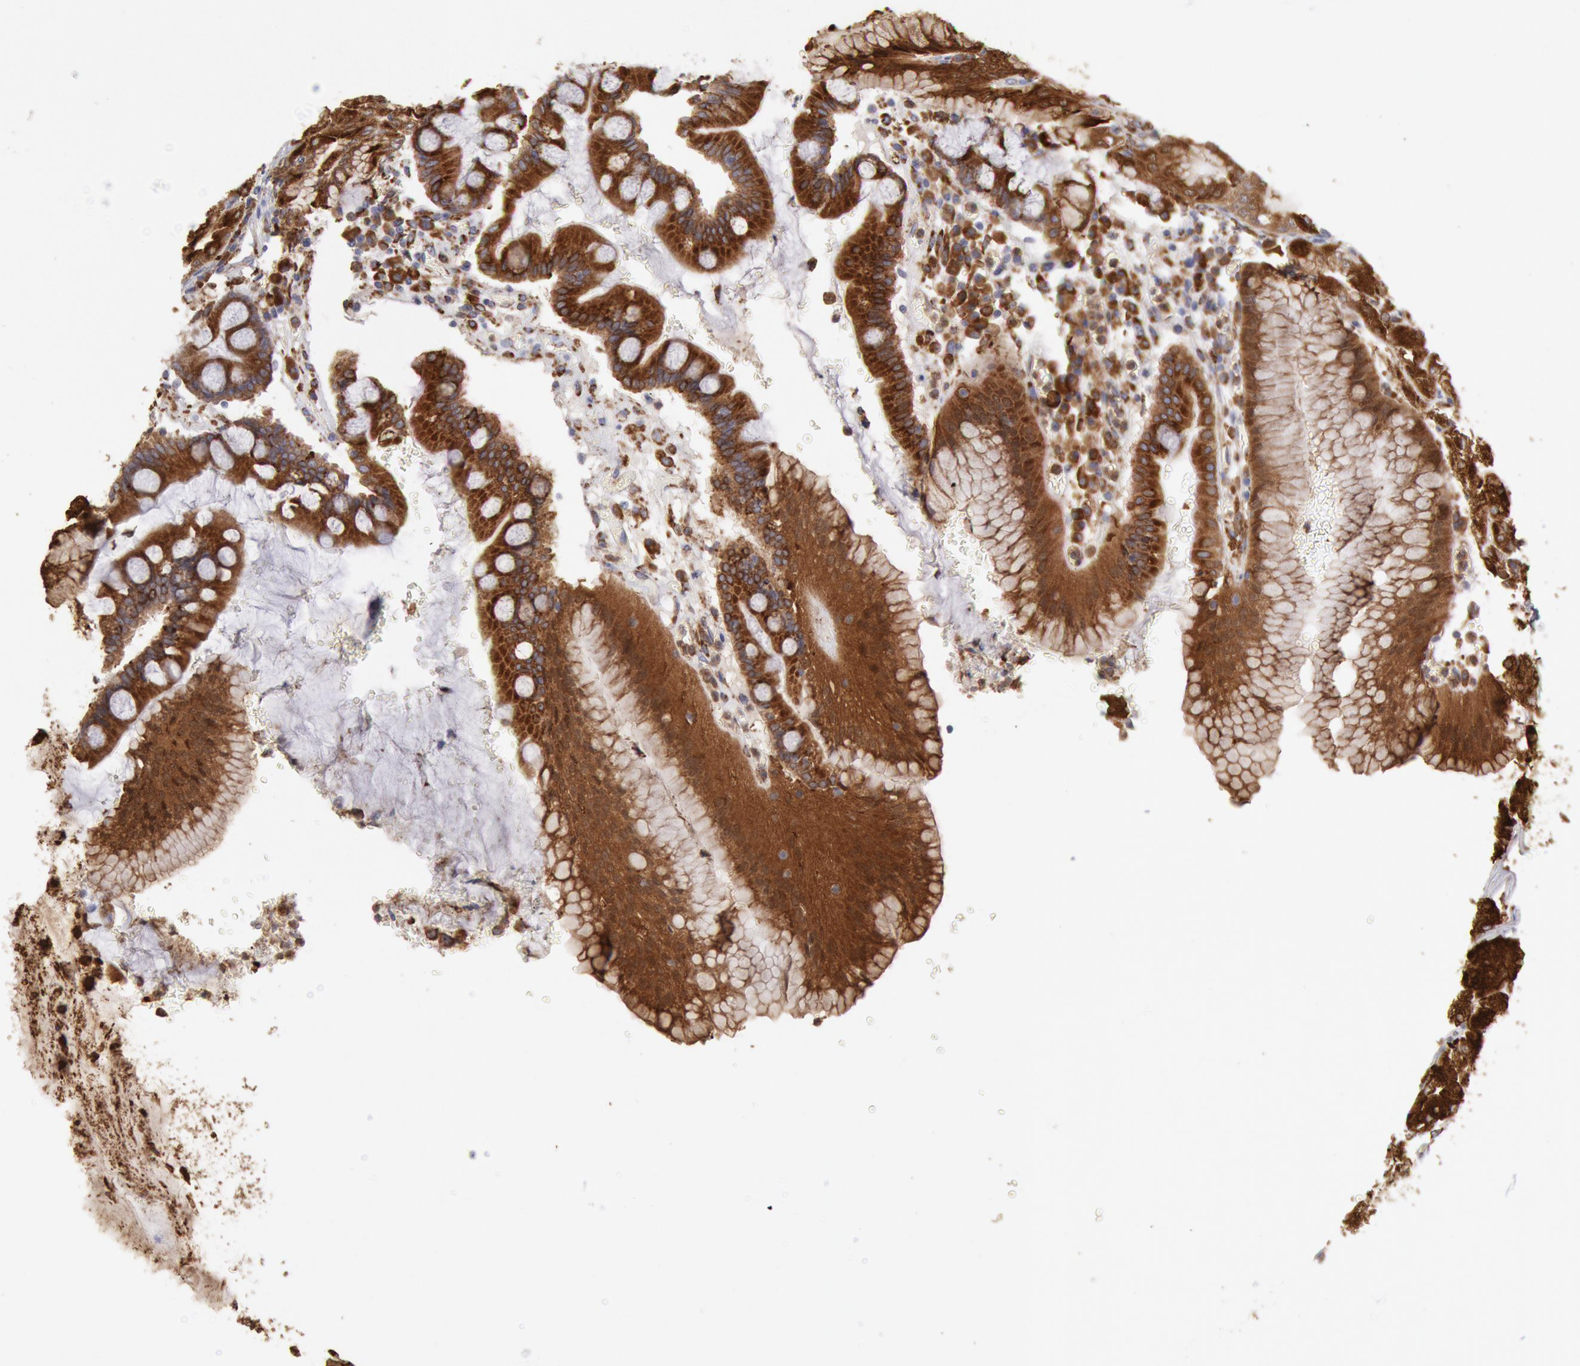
{"staining": {"intensity": "strong", "quantity": ">75%", "location": "cytoplasmic/membranous"}, "tissue": "stomach", "cell_type": "Glandular cells", "image_type": "normal", "snomed": [{"axis": "morphology", "description": "Normal tissue, NOS"}, {"axis": "topography", "description": "Stomach, lower"}], "caption": "Protein expression analysis of normal stomach displays strong cytoplasmic/membranous staining in approximately >75% of glandular cells.", "gene": "ERP44", "patient": {"sex": "female", "age": 73}}